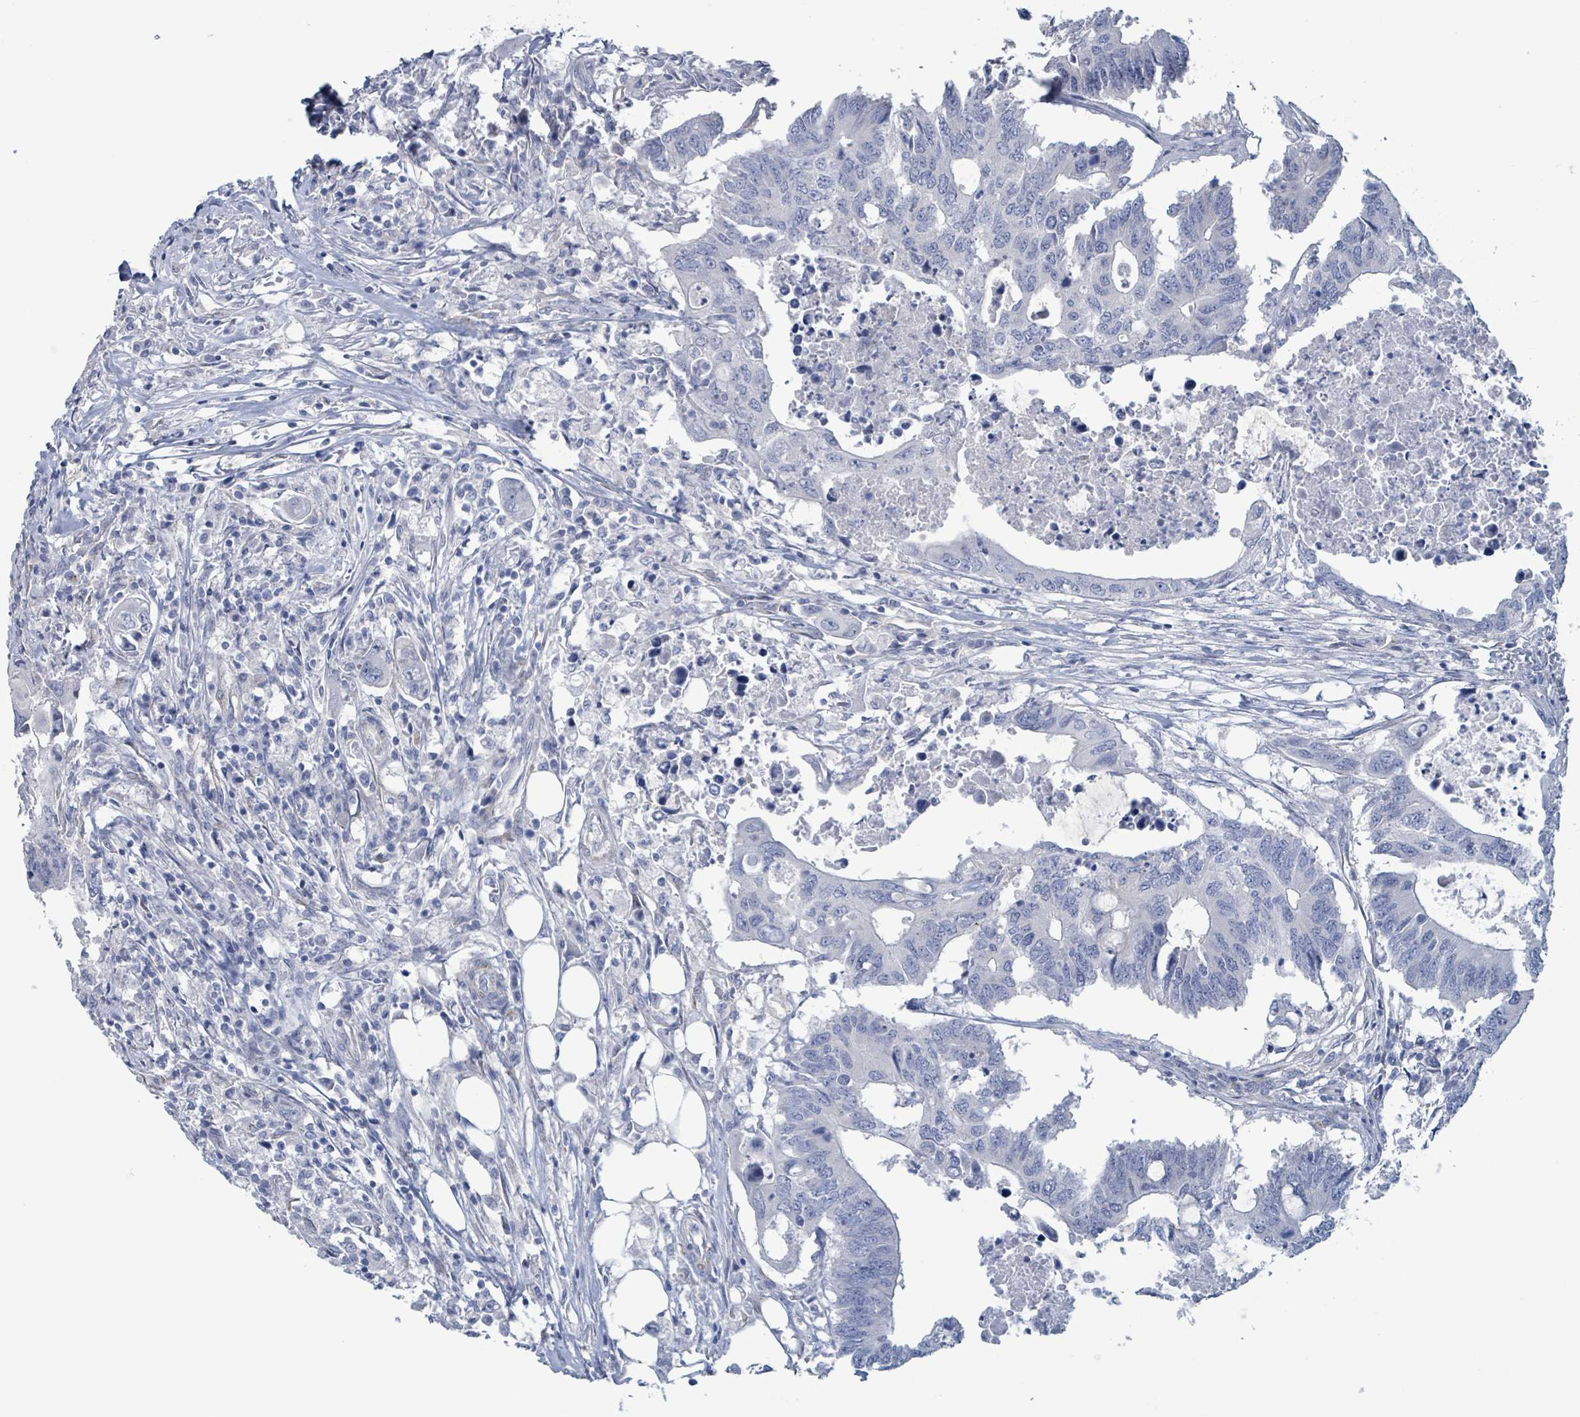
{"staining": {"intensity": "negative", "quantity": "none", "location": "none"}, "tissue": "colorectal cancer", "cell_type": "Tumor cells", "image_type": "cancer", "snomed": [{"axis": "morphology", "description": "Adenocarcinoma, NOS"}, {"axis": "topography", "description": "Colon"}], "caption": "DAB (3,3'-diaminobenzidine) immunohistochemical staining of human adenocarcinoma (colorectal) exhibits no significant staining in tumor cells. (DAB immunohistochemistry visualized using brightfield microscopy, high magnification).", "gene": "PKLR", "patient": {"sex": "male", "age": 71}}